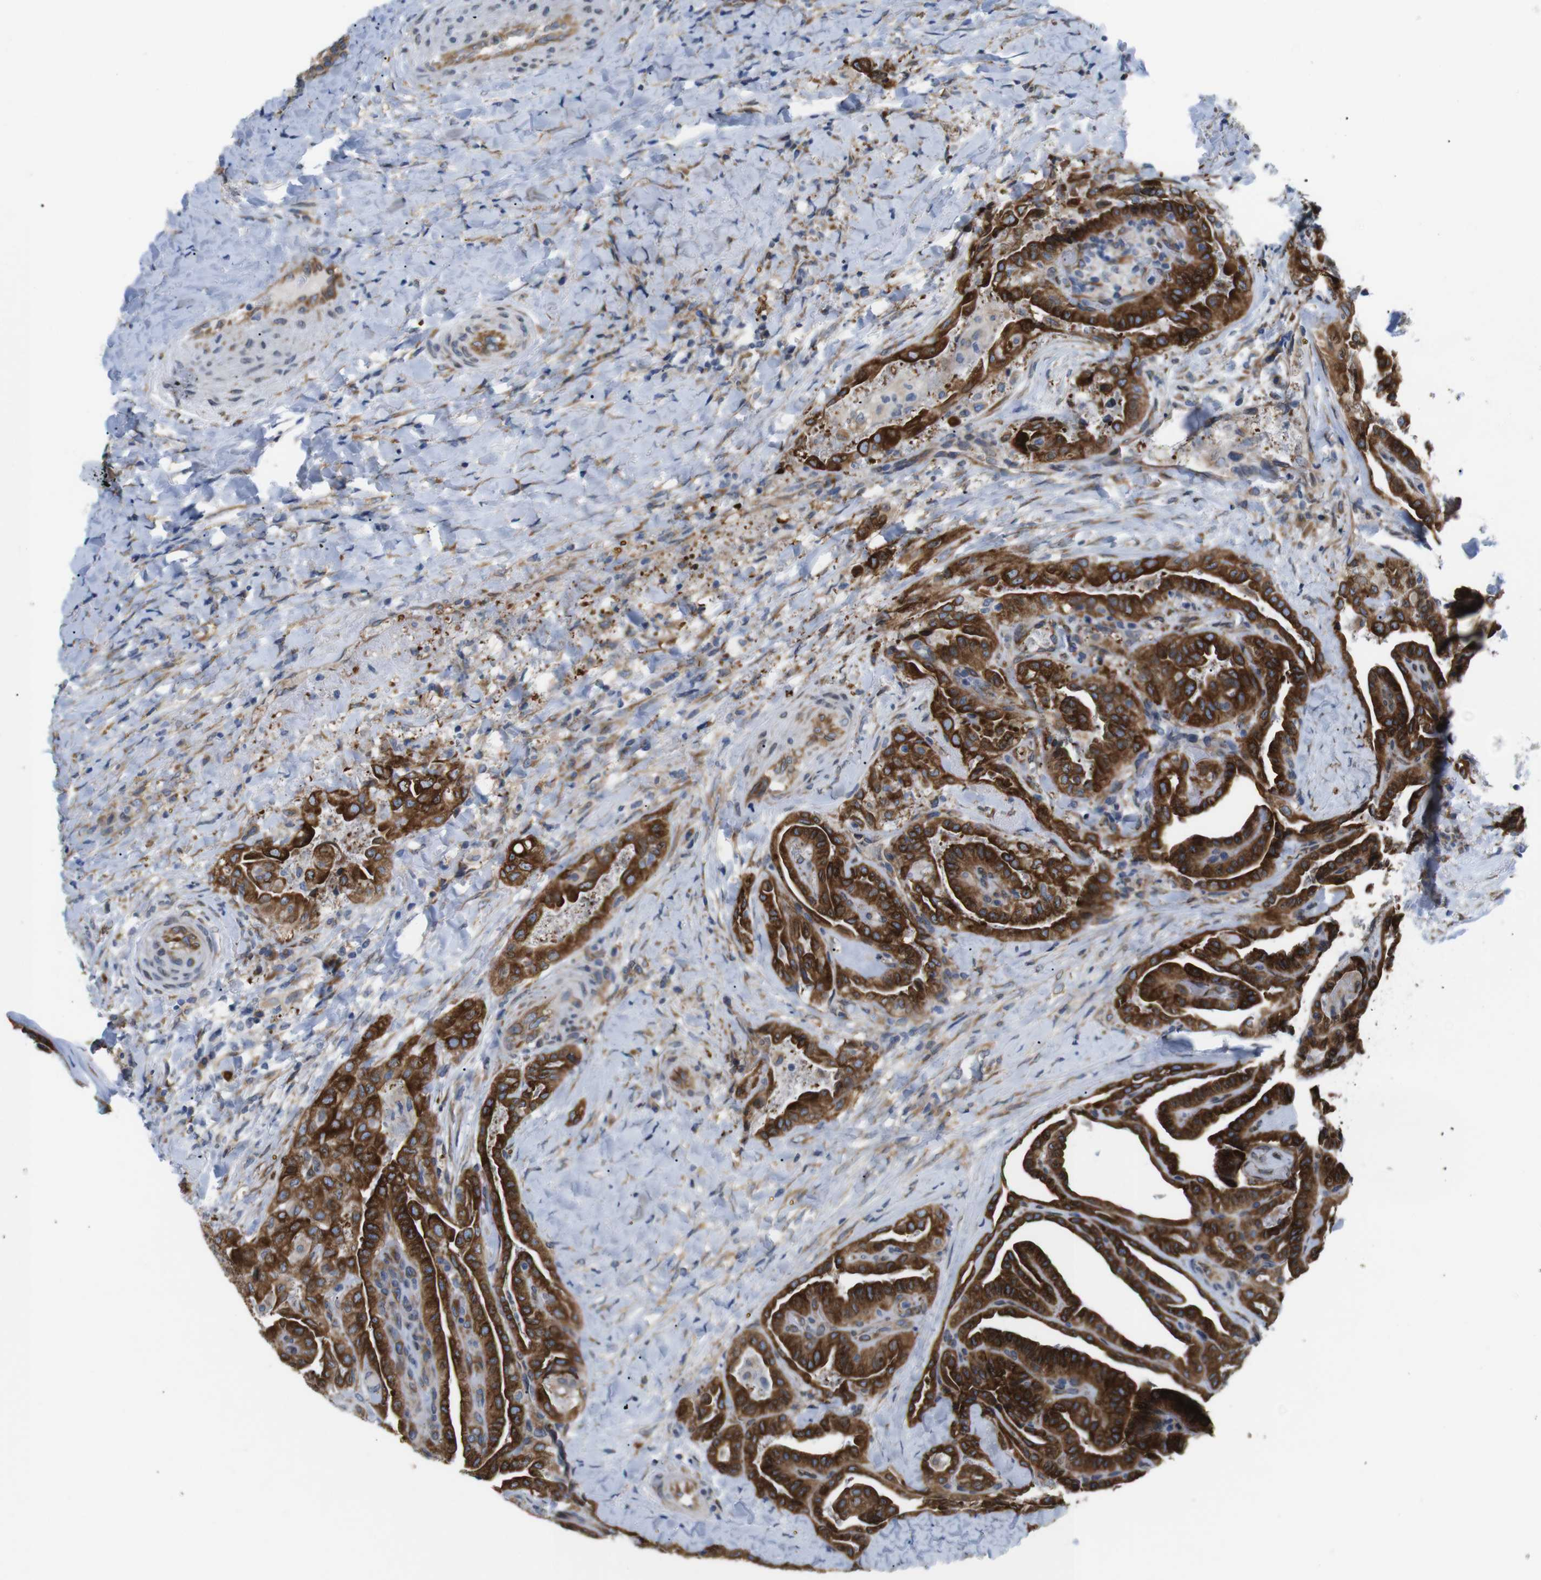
{"staining": {"intensity": "strong", "quantity": ">75%", "location": "cytoplasmic/membranous"}, "tissue": "thyroid cancer", "cell_type": "Tumor cells", "image_type": "cancer", "snomed": [{"axis": "morphology", "description": "Papillary adenocarcinoma, NOS"}, {"axis": "topography", "description": "Thyroid gland"}], "caption": "Thyroid papillary adenocarcinoma was stained to show a protein in brown. There is high levels of strong cytoplasmic/membranous staining in about >75% of tumor cells.", "gene": "HACD3", "patient": {"sex": "male", "age": 77}}